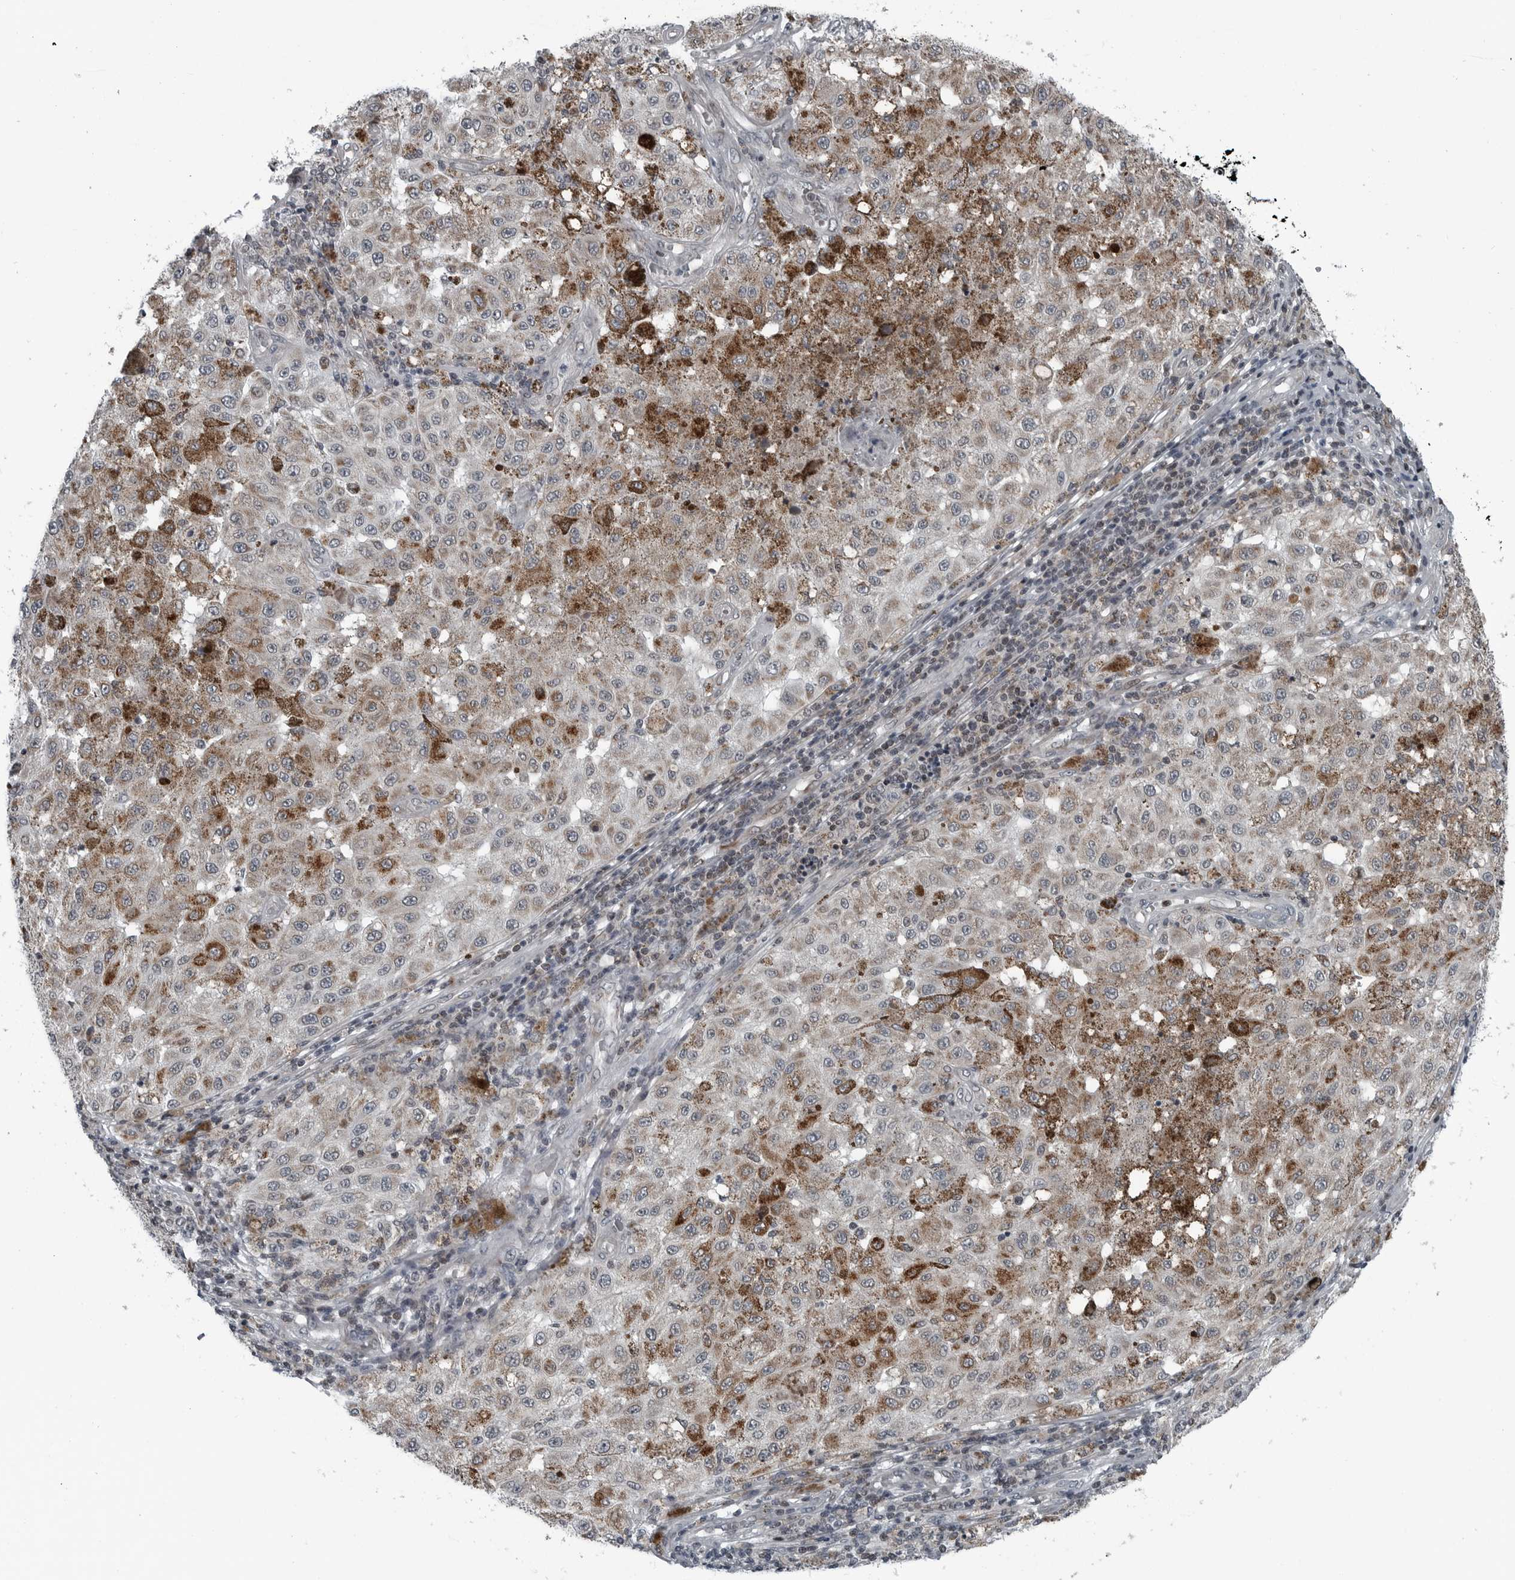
{"staining": {"intensity": "weak", "quantity": "25%-75%", "location": "cytoplasmic/membranous"}, "tissue": "melanoma", "cell_type": "Tumor cells", "image_type": "cancer", "snomed": [{"axis": "morphology", "description": "Malignant melanoma, NOS"}, {"axis": "topography", "description": "Skin"}], "caption": "Protein analysis of melanoma tissue reveals weak cytoplasmic/membranous staining in about 25%-75% of tumor cells.", "gene": "GAK", "patient": {"sex": "female", "age": 64}}